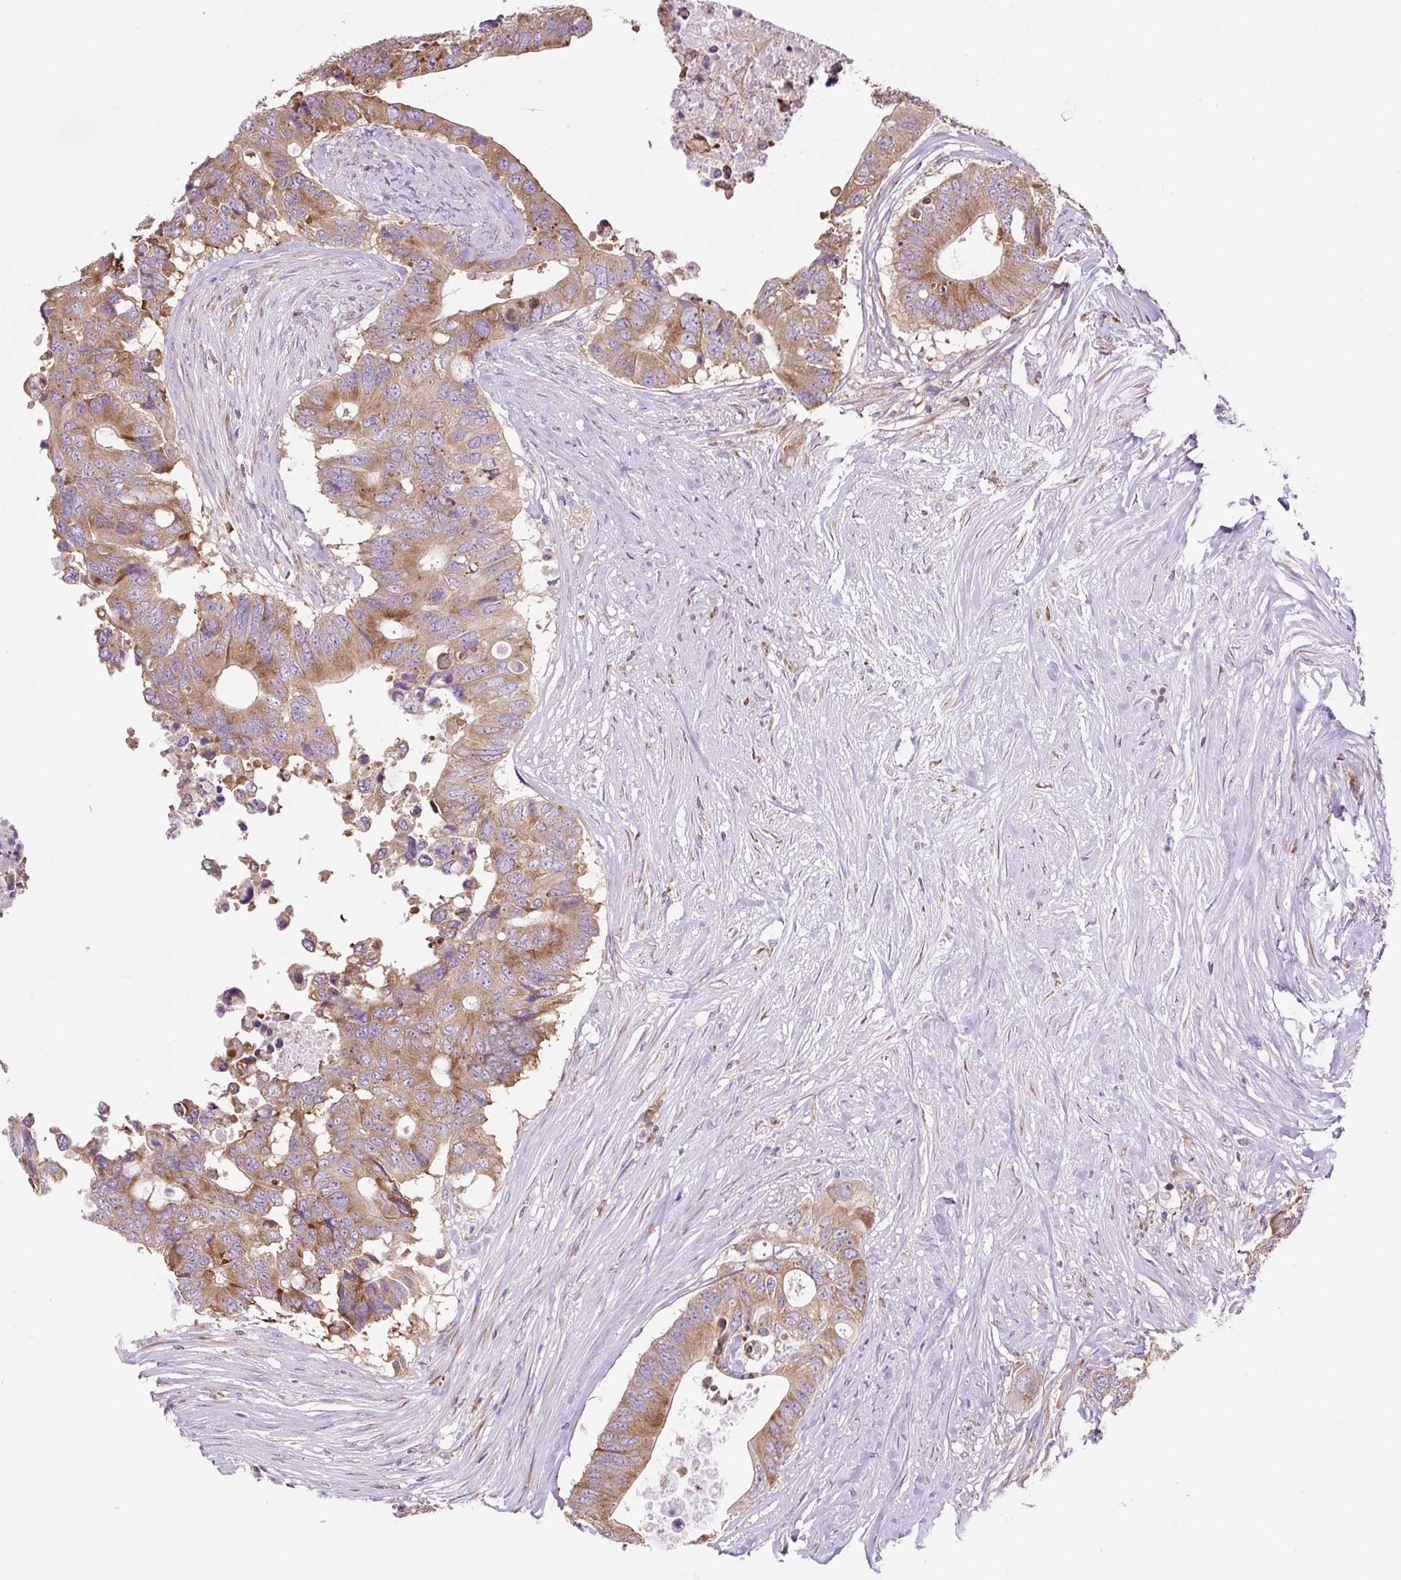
{"staining": {"intensity": "moderate", "quantity": ">75%", "location": "cytoplasmic/membranous"}, "tissue": "colorectal cancer", "cell_type": "Tumor cells", "image_type": "cancer", "snomed": [{"axis": "morphology", "description": "Adenocarcinoma, NOS"}, {"axis": "topography", "description": "Colon"}], "caption": "Adenocarcinoma (colorectal) stained with DAB (3,3'-diaminobenzidine) immunohistochemistry reveals medium levels of moderate cytoplasmic/membranous staining in about >75% of tumor cells. The protein is stained brown, and the nuclei are stained in blue (DAB (3,3'-diaminobenzidine) IHC with brightfield microscopy, high magnification).", "gene": "RPS23", "patient": {"sex": "male", "age": 71}}